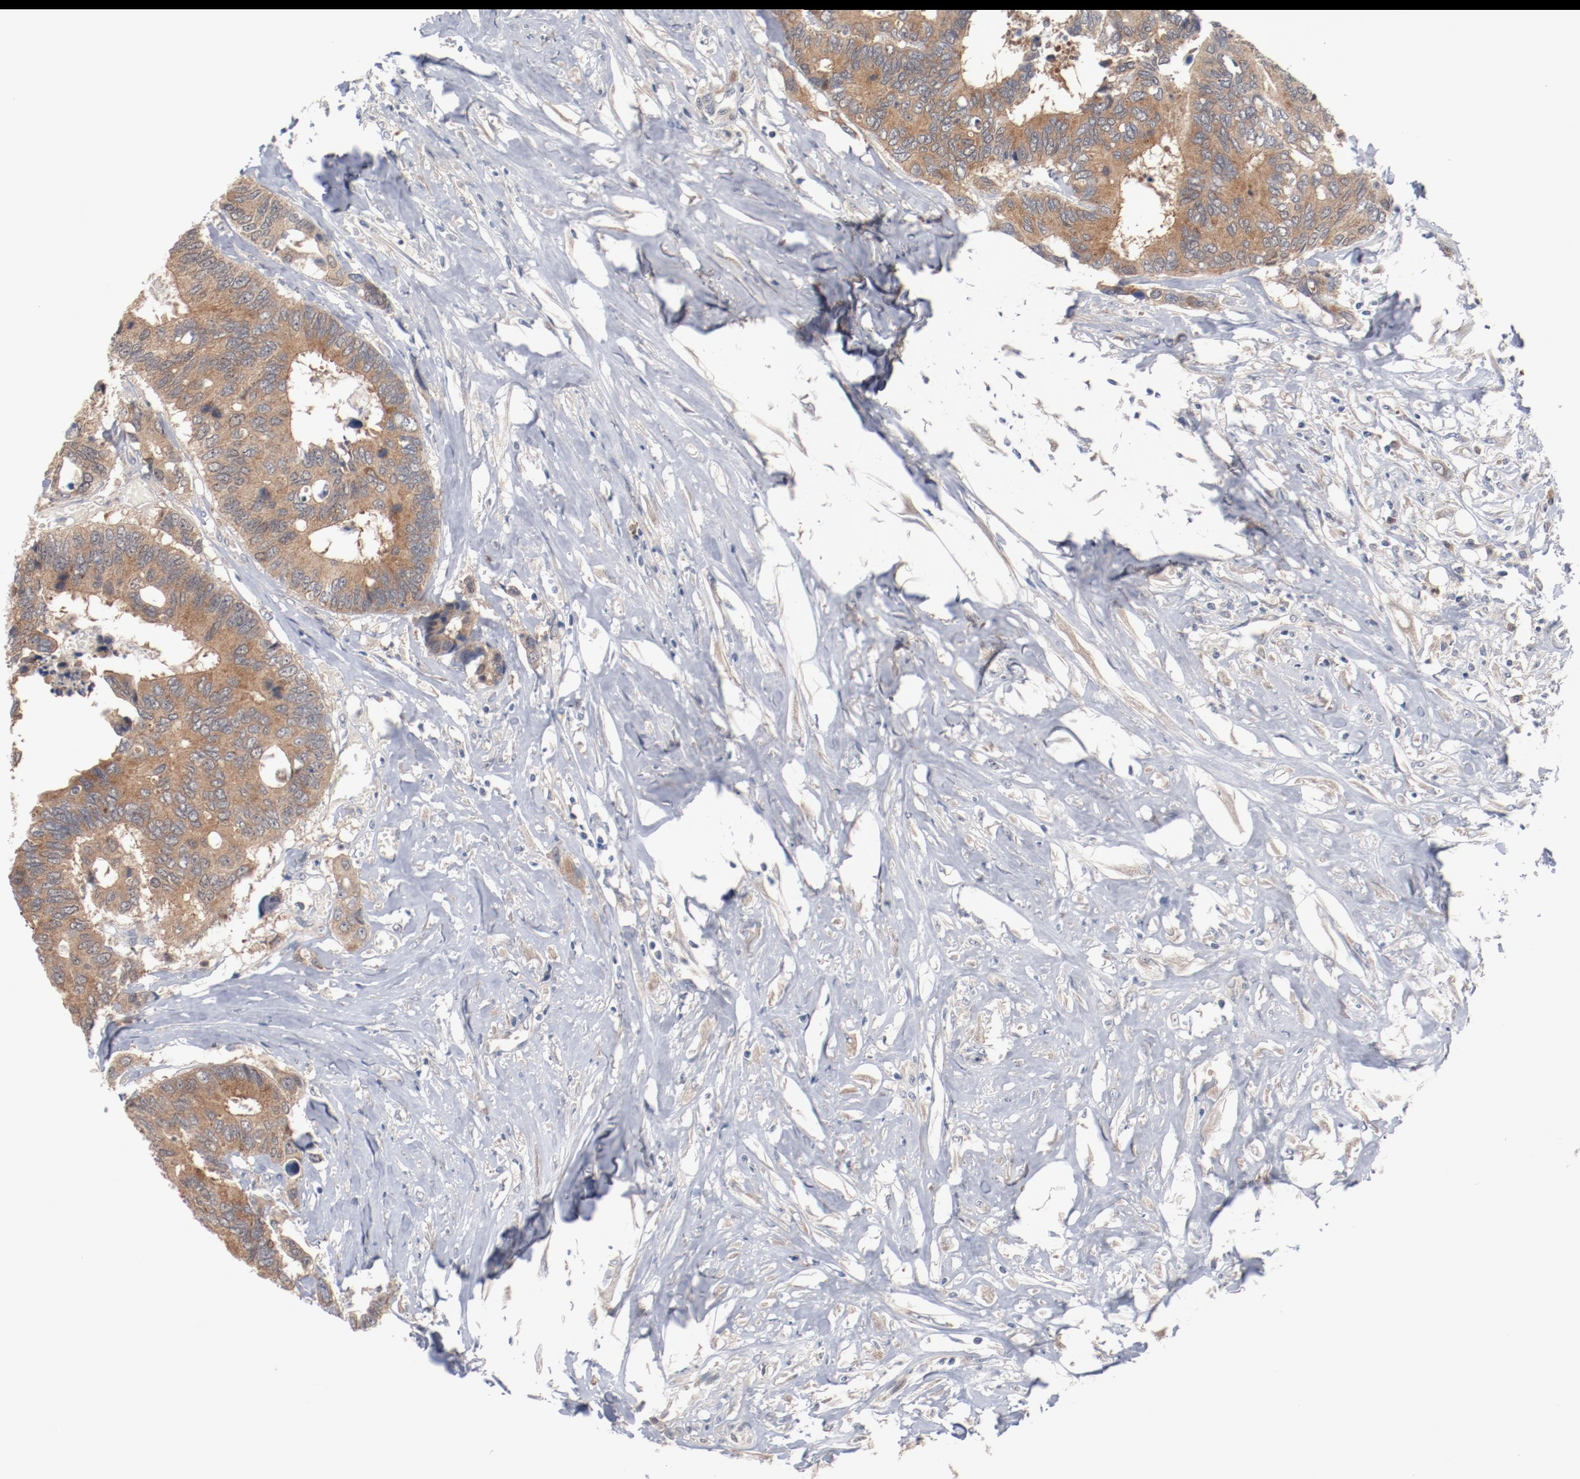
{"staining": {"intensity": "moderate", "quantity": ">75%", "location": "cytoplasmic/membranous"}, "tissue": "colorectal cancer", "cell_type": "Tumor cells", "image_type": "cancer", "snomed": [{"axis": "morphology", "description": "Adenocarcinoma, NOS"}, {"axis": "topography", "description": "Rectum"}], "caption": "A brown stain labels moderate cytoplasmic/membranous expression of a protein in human colorectal cancer tumor cells.", "gene": "RNASE11", "patient": {"sex": "male", "age": 55}}